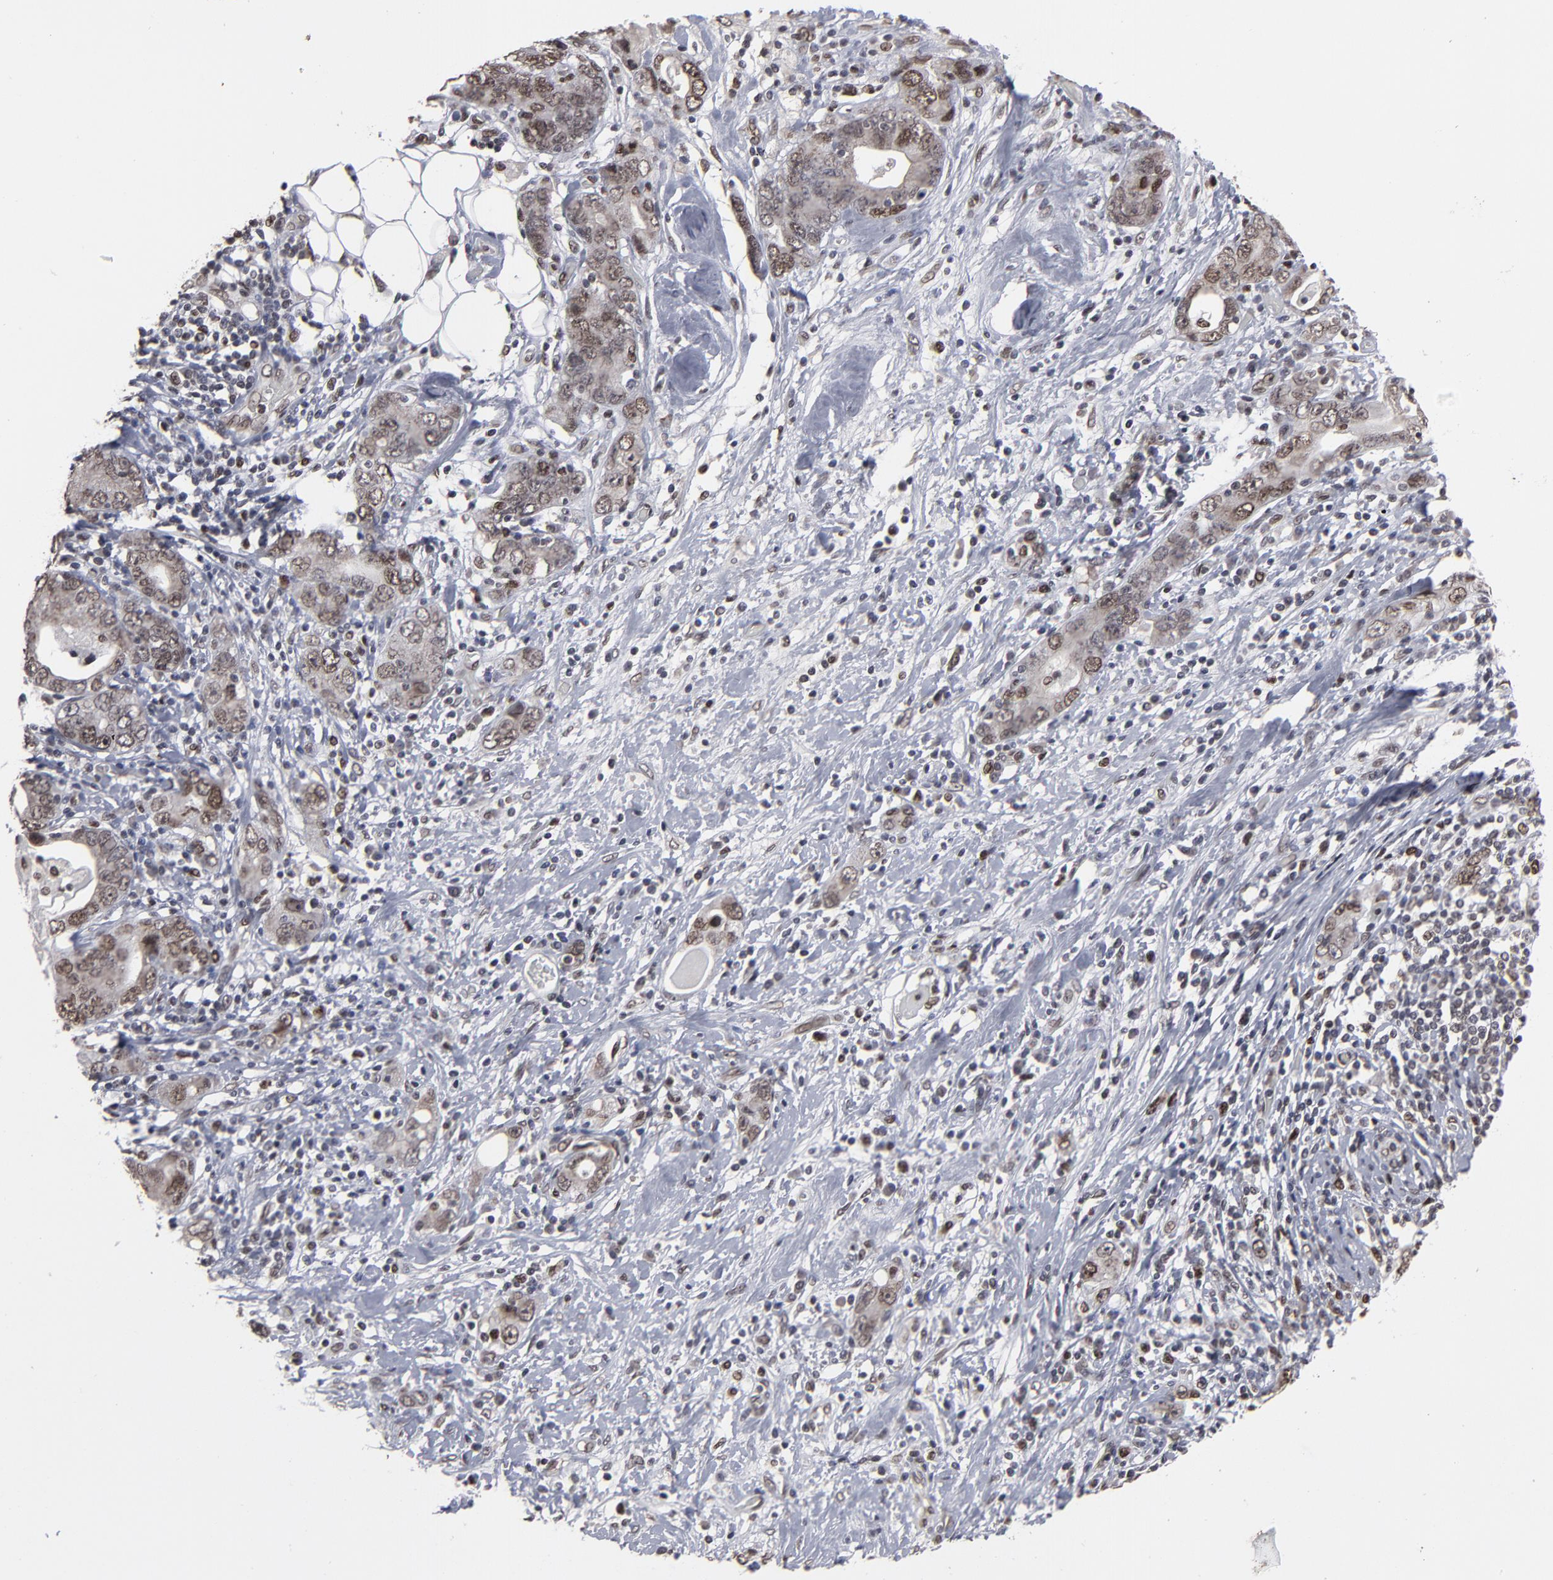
{"staining": {"intensity": "moderate", "quantity": ">75%", "location": "cytoplasmic/membranous,nuclear"}, "tissue": "stomach cancer", "cell_type": "Tumor cells", "image_type": "cancer", "snomed": [{"axis": "morphology", "description": "Adenocarcinoma, NOS"}, {"axis": "topography", "description": "Stomach, lower"}], "caption": "Approximately >75% of tumor cells in human adenocarcinoma (stomach) show moderate cytoplasmic/membranous and nuclear protein expression as visualized by brown immunohistochemical staining.", "gene": "BAZ1A", "patient": {"sex": "female", "age": 93}}